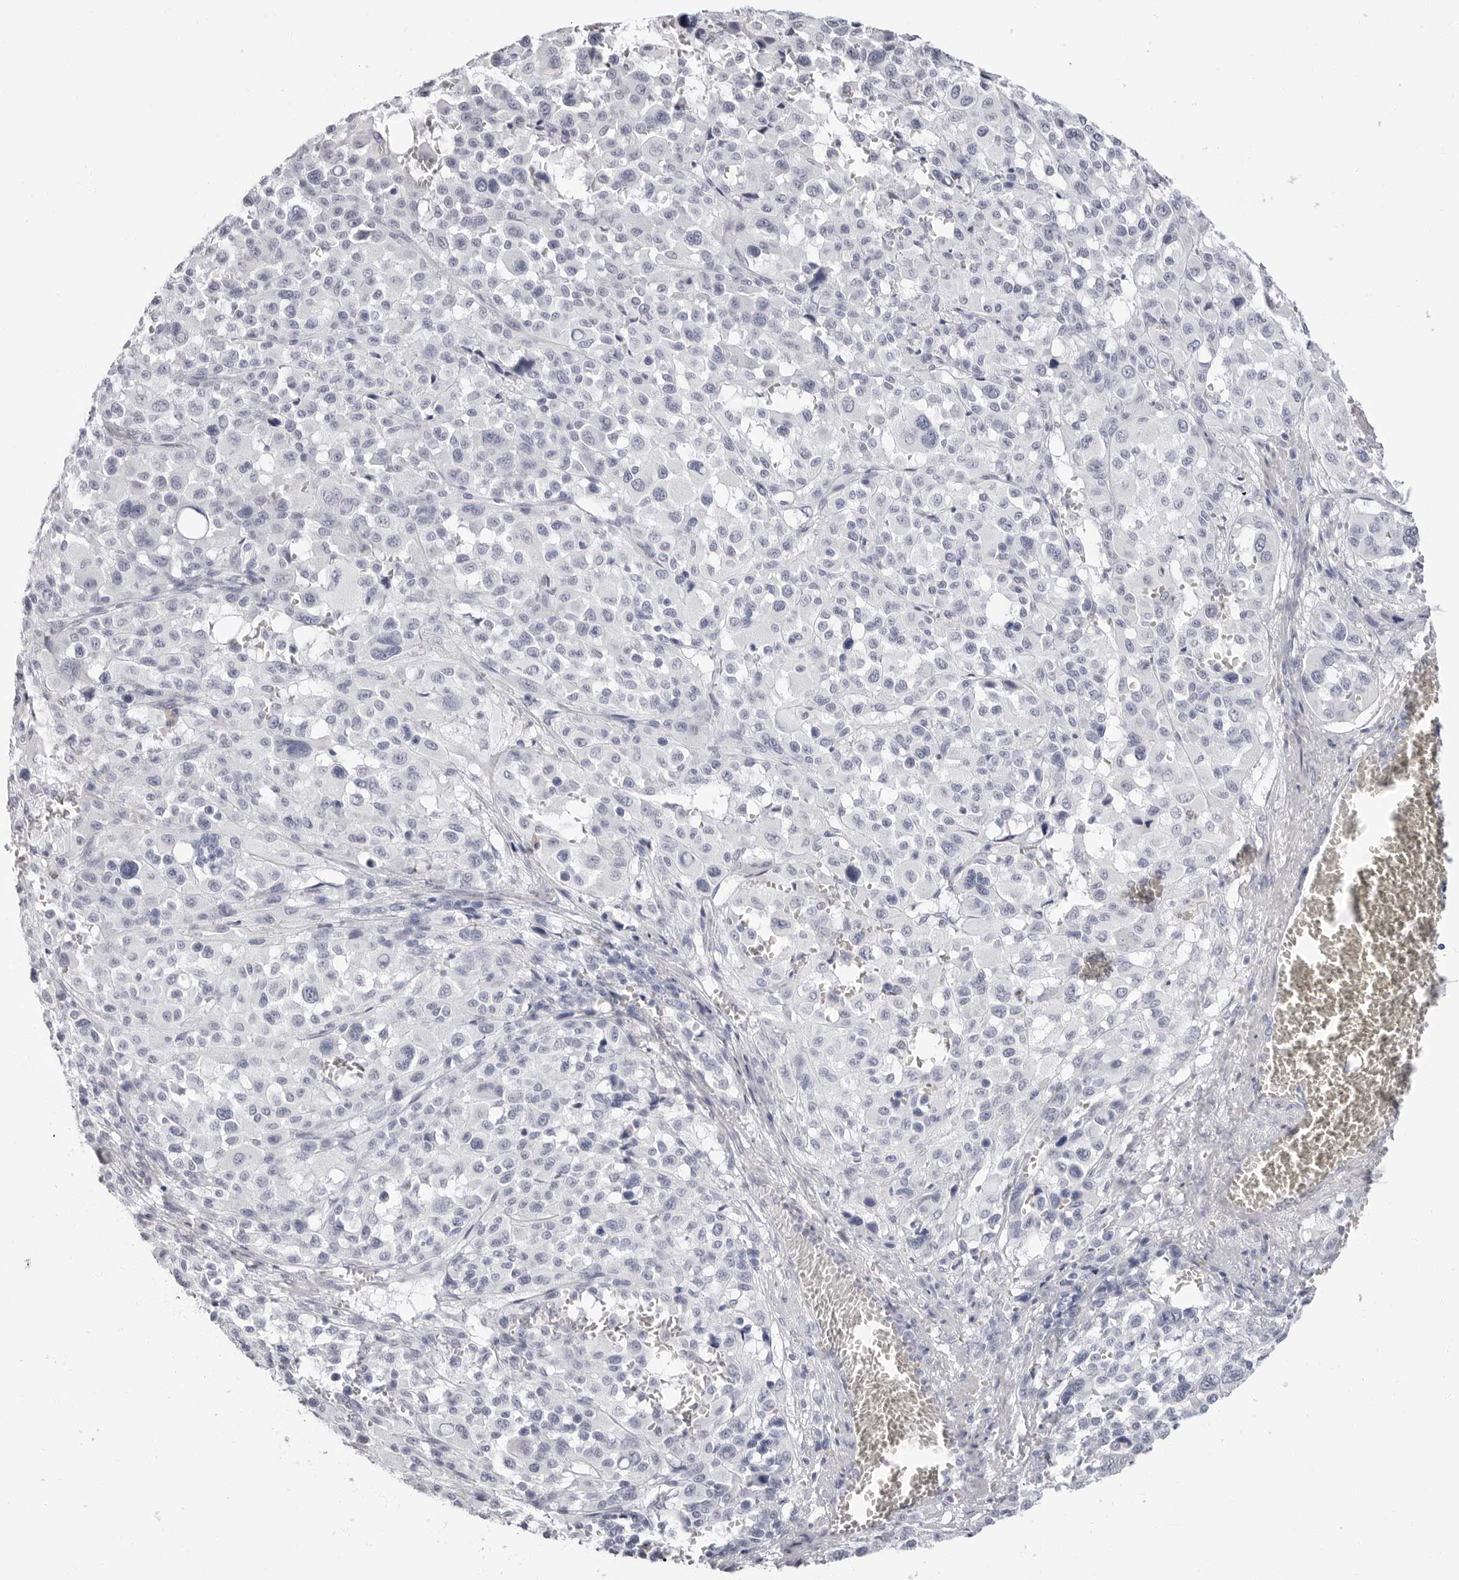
{"staining": {"intensity": "negative", "quantity": "none", "location": "none"}, "tissue": "melanoma", "cell_type": "Tumor cells", "image_type": "cancer", "snomed": [{"axis": "morphology", "description": "Malignant melanoma, Metastatic site"}, {"axis": "topography", "description": "Skin"}], "caption": "A high-resolution image shows immunohistochemistry (IHC) staining of malignant melanoma (metastatic site), which displays no significant positivity in tumor cells. (Stains: DAB immunohistochemistry (IHC) with hematoxylin counter stain, Microscopy: brightfield microscopy at high magnification).", "gene": "ERICH3", "patient": {"sex": "female", "age": 74}}